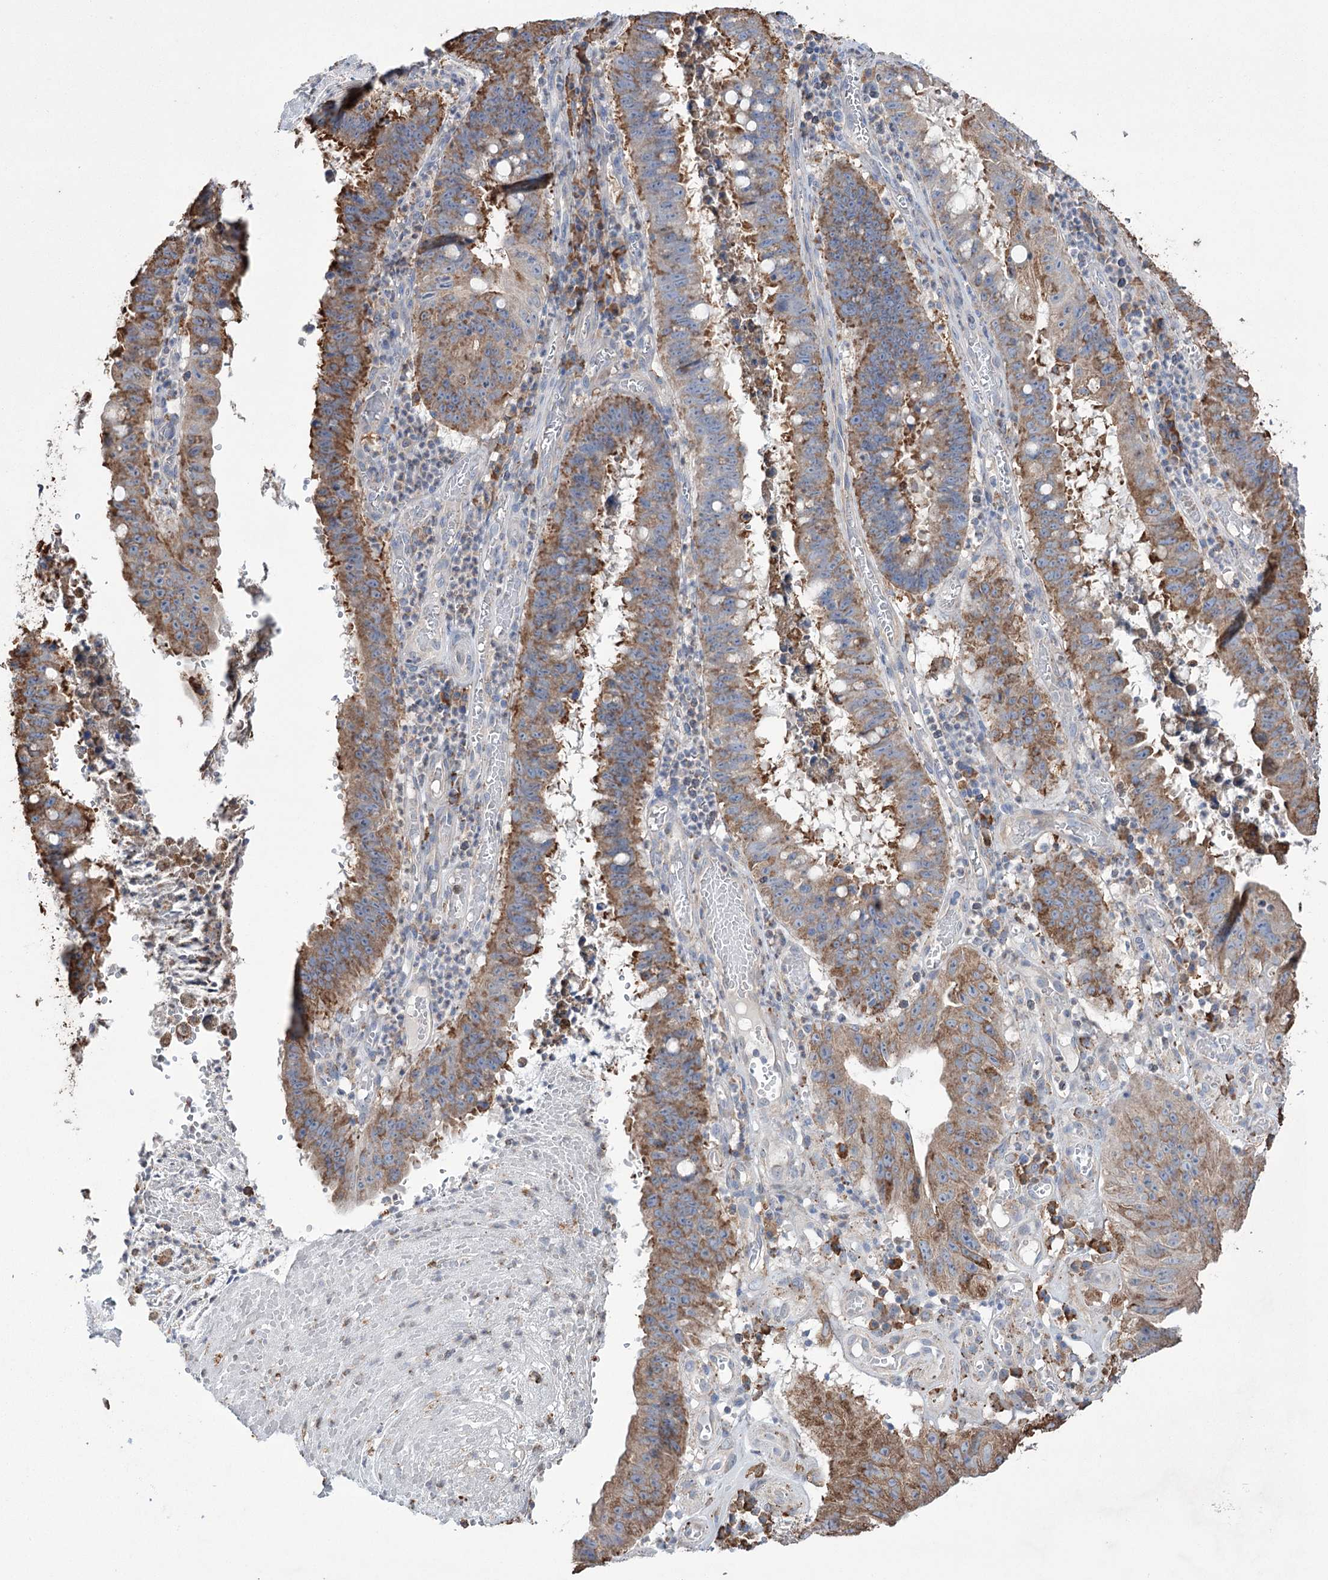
{"staining": {"intensity": "moderate", "quantity": ">75%", "location": "cytoplasmic/membranous"}, "tissue": "stomach cancer", "cell_type": "Tumor cells", "image_type": "cancer", "snomed": [{"axis": "morphology", "description": "Adenocarcinoma, NOS"}, {"axis": "topography", "description": "Stomach"}], "caption": "High-magnification brightfield microscopy of stomach cancer stained with DAB (3,3'-diaminobenzidine) (brown) and counterstained with hematoxylin (blue). tumor cells exhibit moderate cytoplasmic/membranous staining is seen in about>75% of cells. Nuclei are stained in blue.", "gene": "TRIM71", "patient": {"sex": "male", "age": 59}}